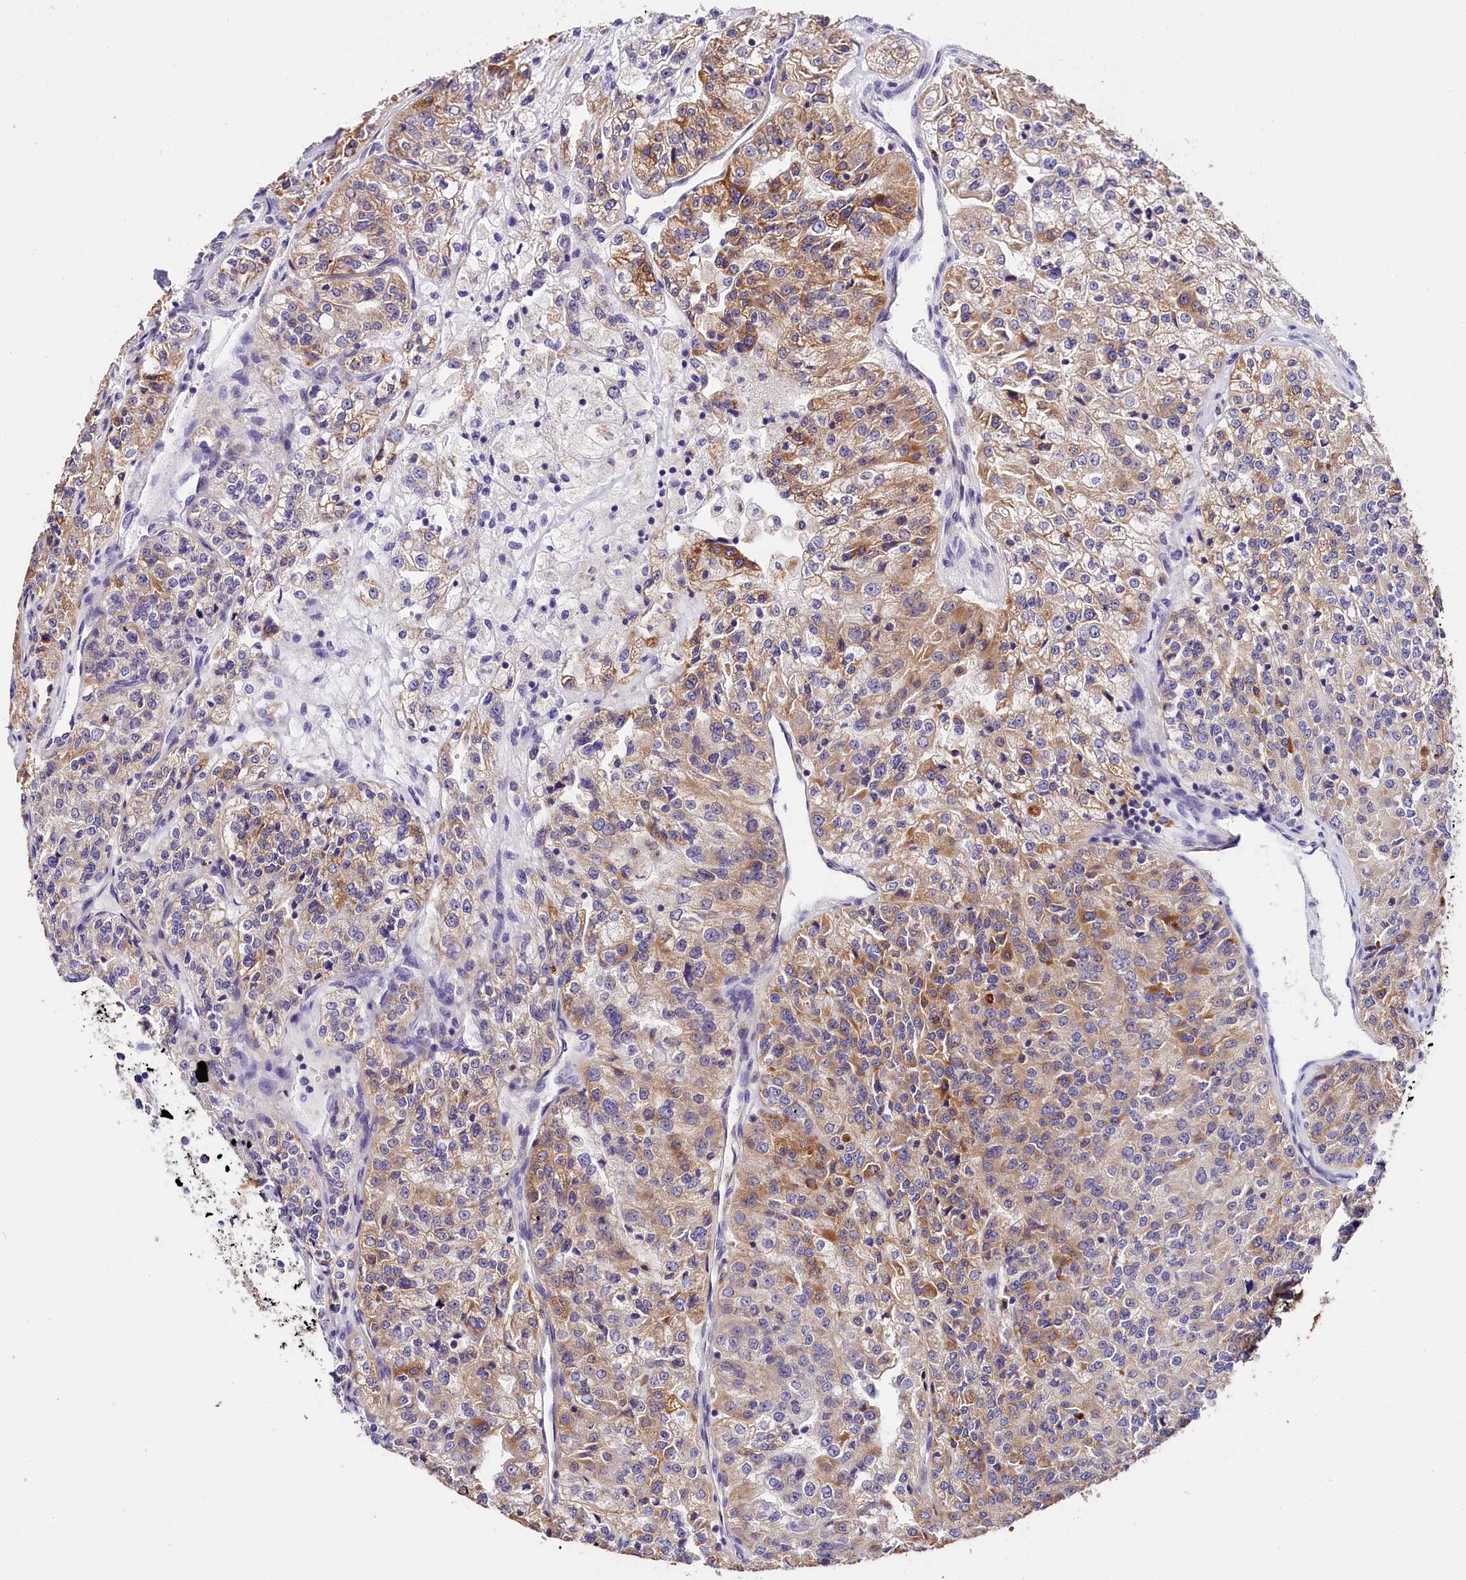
{"staining": {"intensity": "moderate", "quantity": "25%-75%", "location": "cytoplasmic/membranous"}, "tissue": "renal cancer", "cell_type": "Tumor cells", "image_type": "cancer", "snomed": [{"axis": "morphology", "description": "Adenocarcinoma, NOS"}, {"axis": "topography", "description": "Kidney"}], "caption": "Adenocarcinoma (renal) stained with a protein marker exhibits moderate staining in tumor cells.", "gene": "ACAA2", "patient": {"sex": "female", "age": 63}}